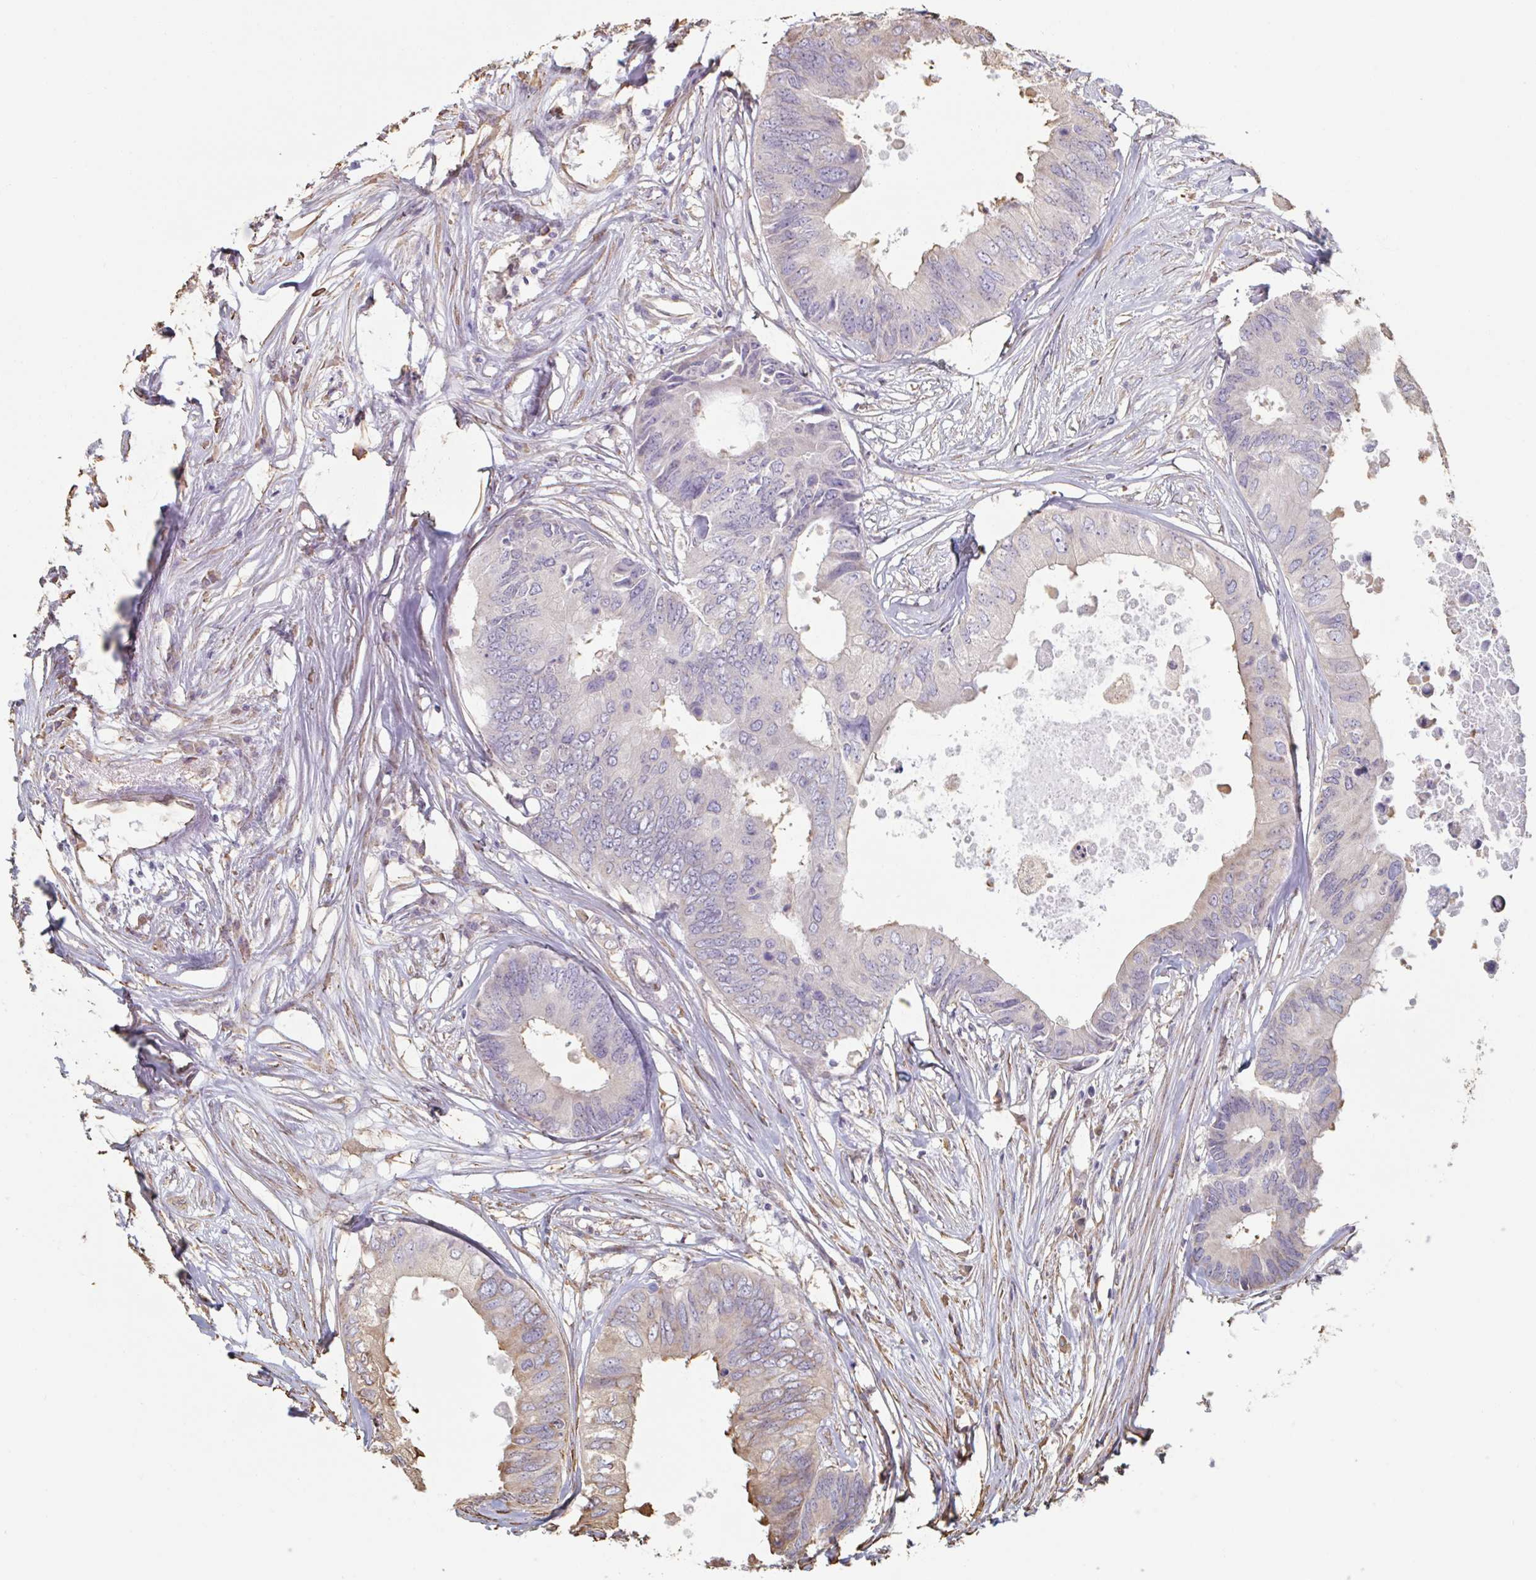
{"staining": {"intensity": "moderate", "quantity": "<25%", "location": "cytoplasmic/membranous"}, "tissue": "colorectal cancer", "cell_type": "Tumor cells", "image_type": "cancer", "snomed": [{"axis": "morphology", "description": "Adenocarcinoma, NOS"}, {"axis": "topography", "description": "Colon"}], "caption": "Tumor cells demonstrate low levels of moderate cytoplasmic/membranous positivity in approximately <25% of cells in adenocarcinoma (colorectal).", "gene": "RAB5IF", "patient": {"sex": "male", "age": 71}}